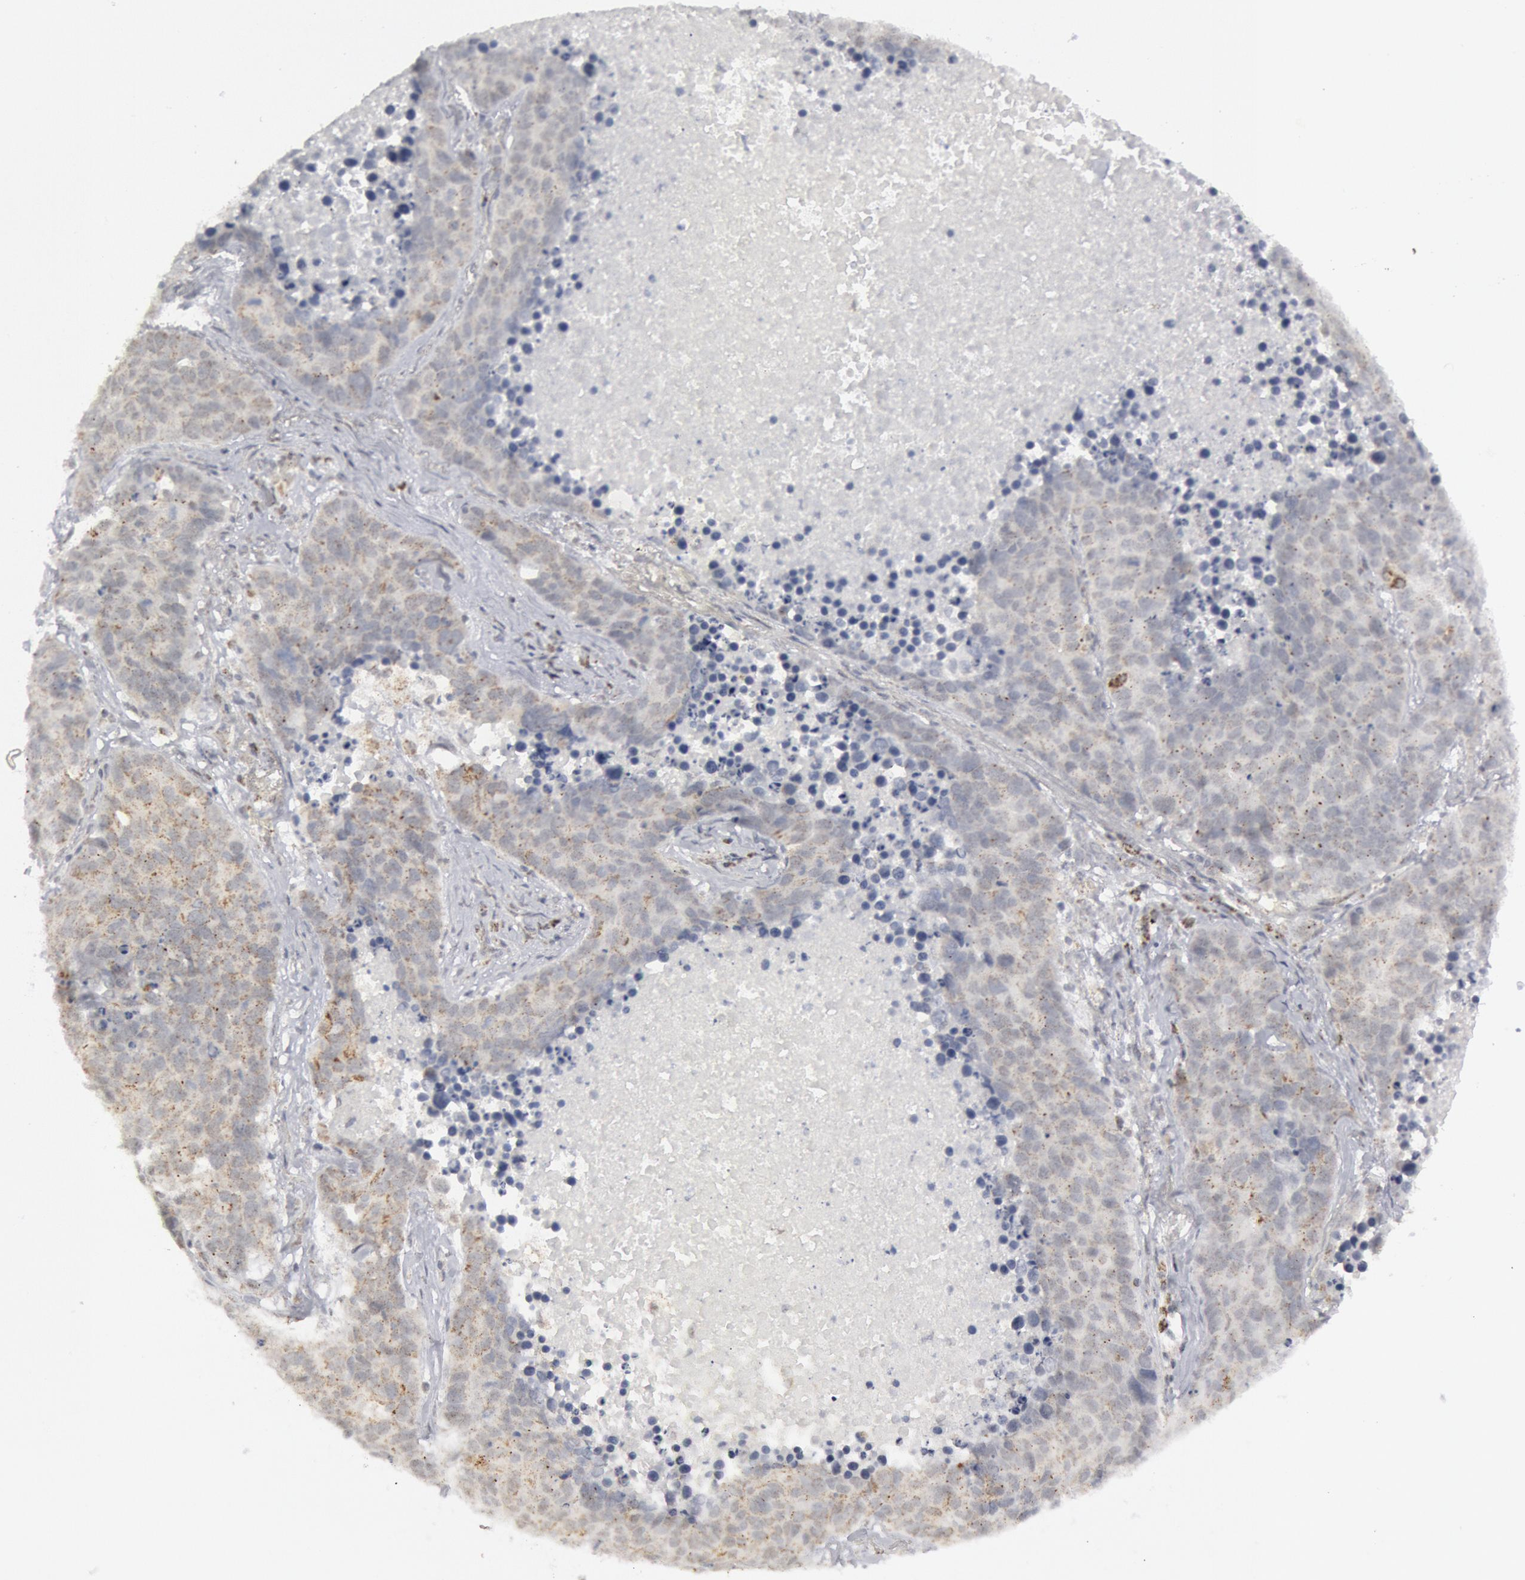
{"staining": {"intensity": "weak", "quantity": "<25%", "location": "cytoplasmic/membranous"}, "tissue": "lung cancer", "cell_type": "Tumor cells", "image_type": "cancer", "snomed": [{"axis": "morphology", "description": "Carcinoid, malignant, NOS"}, {"axis": "topography", "description": "Lung"}], "caption": "Immunohistochemistry micrograph of neoplastic tissue: lung cancer (carcinoid (malignant)) stained with DAB (3,3'-diaminobenzidine) demonstrates no significant protein expression in tumor cells. (Brightfield microscopy of DAB immunohistochemistry (IHC) at high magnification).", "gene": "CASP9", "patient": {"sex": "male", "age": 60}}